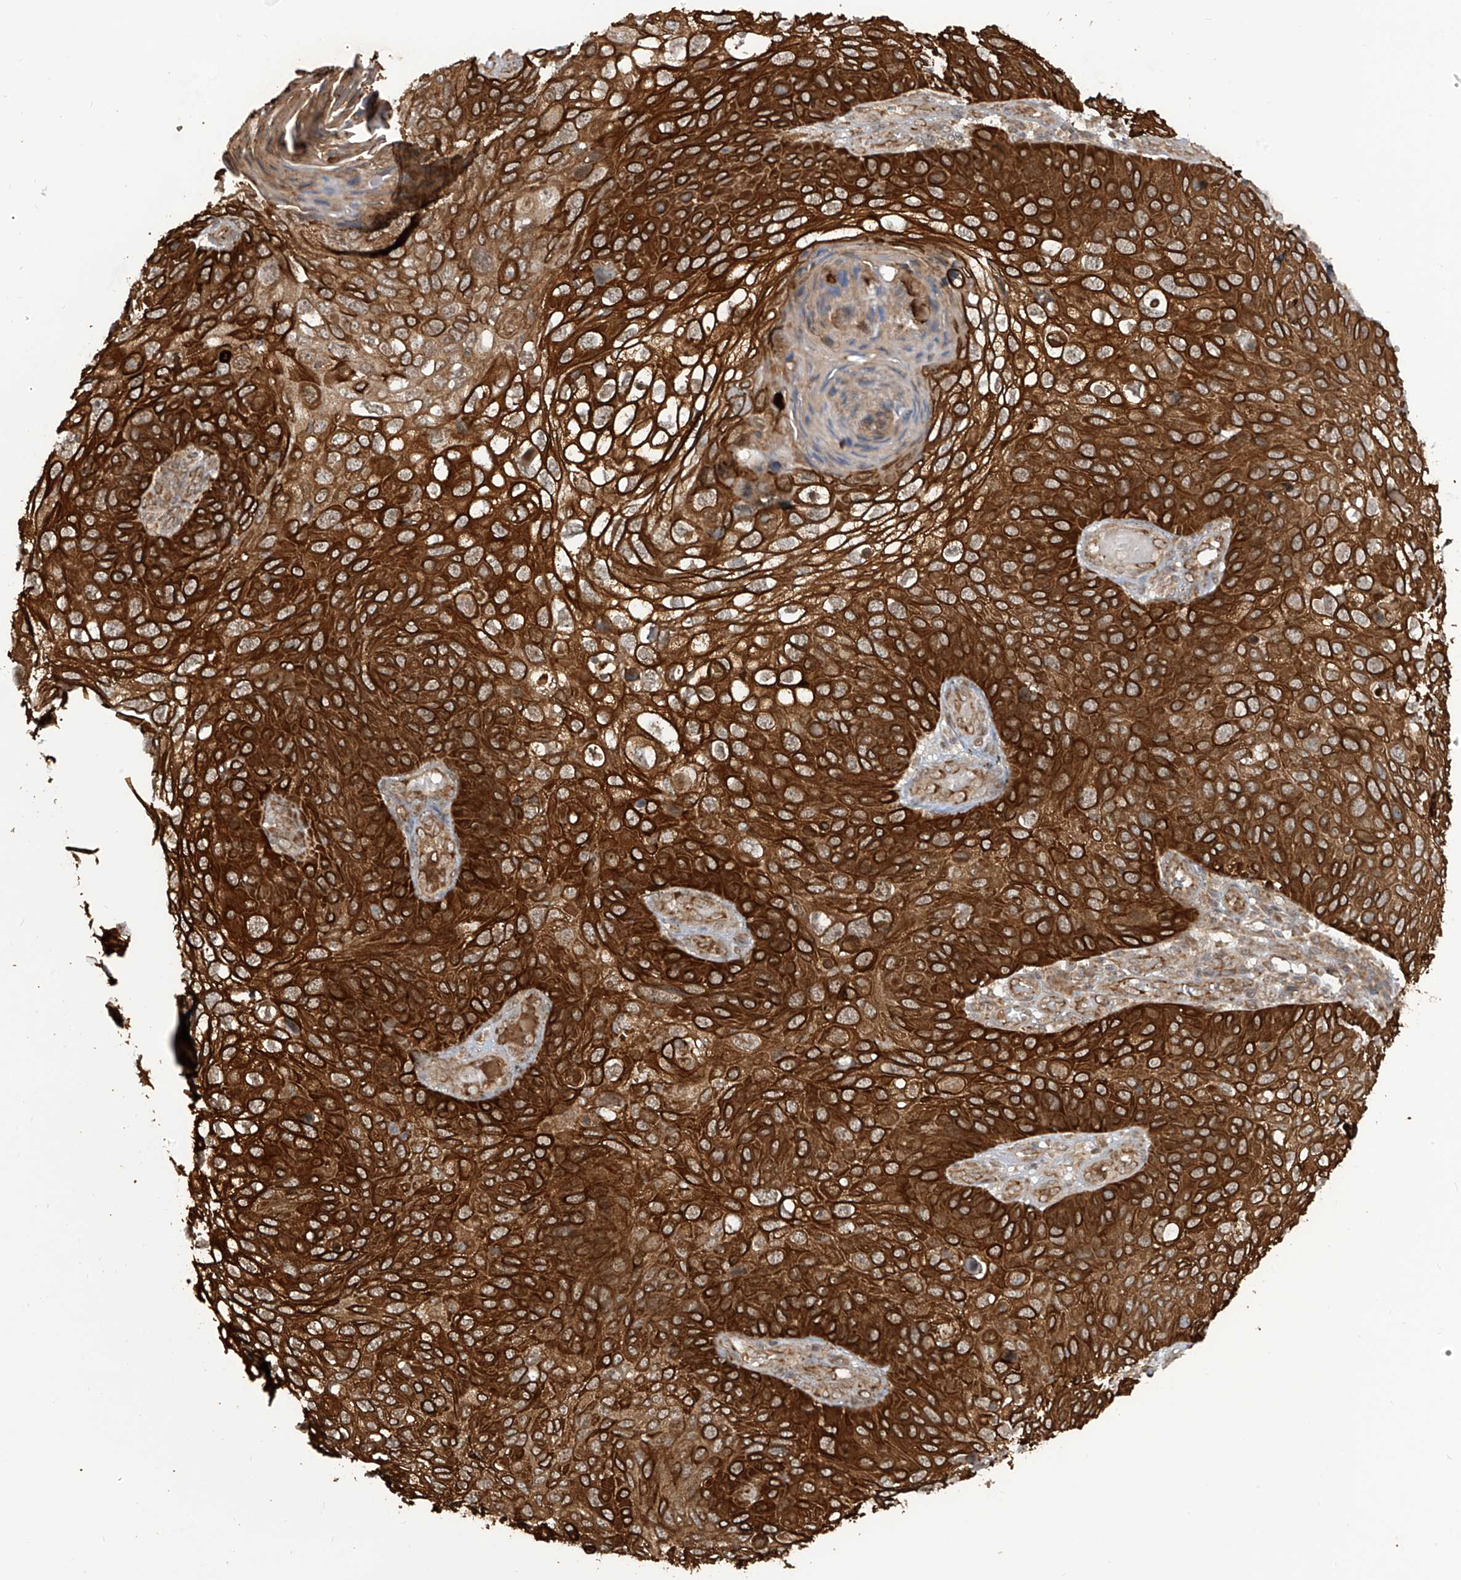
{"staining": {"intensity": "strong", "quantity": ">75%", "location": "cytoplasmic/membranous"}, "tissue": "skin cancer", "cell_type": "Tumor cells", "image_type": "cancer", "snomed": [{"axis": "morphology", "description": "Squamous cell carcinoma, NOS"}, {"axis": "topography", "description": "Skin"}], "caption": "Protein positivity by immunohistochemistry shows strong cytoplasmic/membranous expression in approximately >75% of tumor cells in squamous cell carcinoma (skin).", "gene": "TRIM67", "patient": {"sex": "female", "age": 90}}